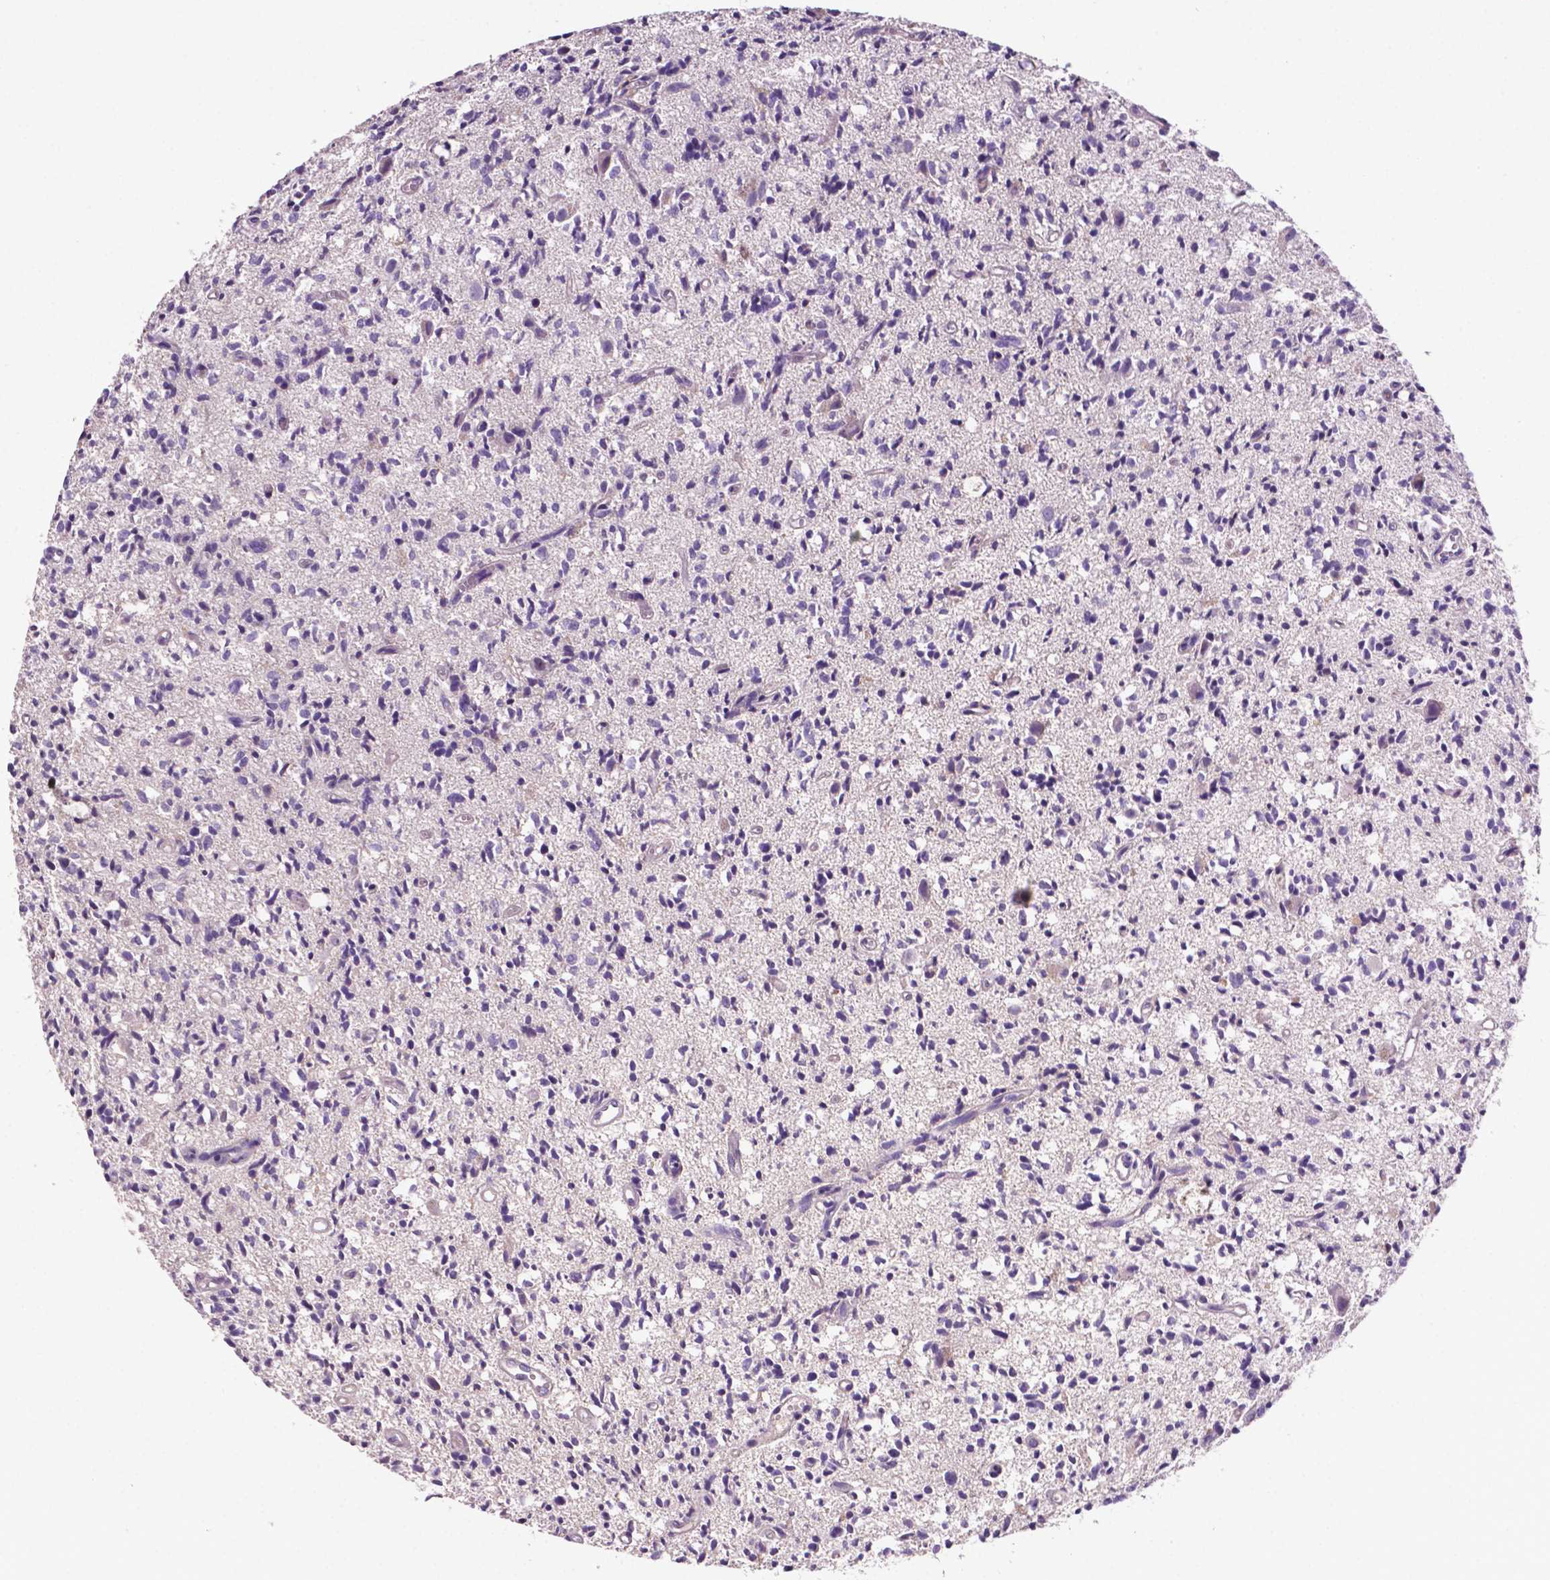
{"staining": {"intensity": "negative", "quantity": "none", "location": "none"}, "tissue": "glioma", "cell_type": "Tumor cells", "image_type": "cancer", "snomed": [{"axis": "morphology", "description": "Glioma, malignant, Low grade"}, {"axis": "topography", "description": "Brain"}], "caption": "DAB immunohistochemical staining of glioma demonstrates no significant expression in tumor cells.", "gene": "PRPS2", "patient": {"sex": "male", "age": 64}}